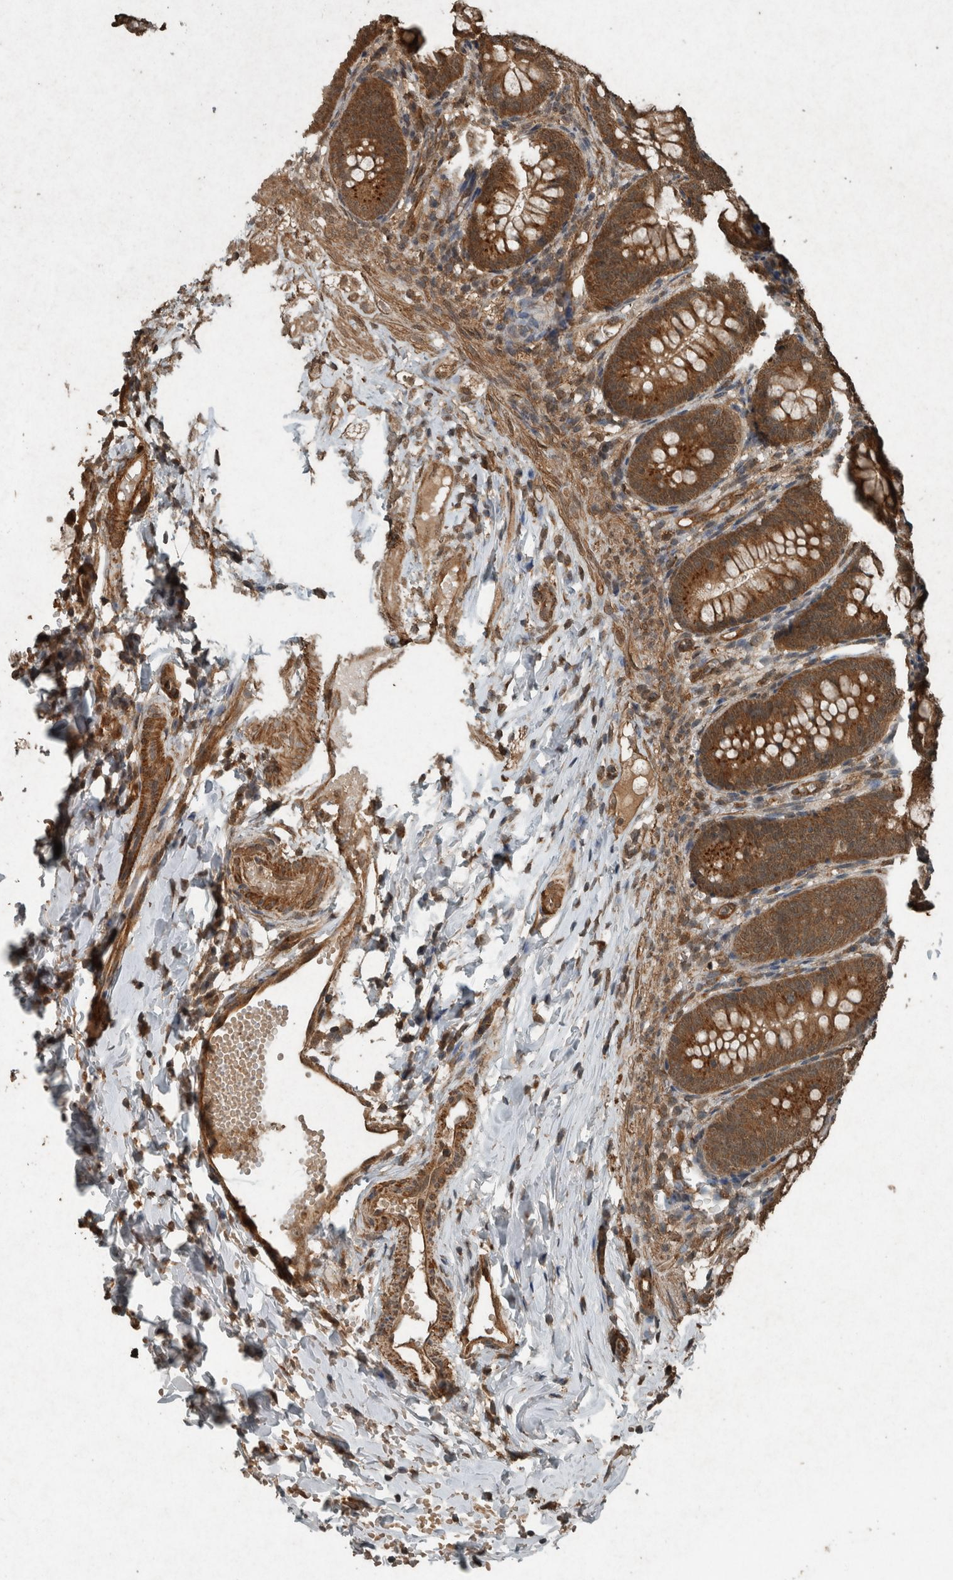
{"staining": {"intensity": "moderate", "quantity": ">75%", "location": "cytoplasmic/membranous"}, "tissue": "appendix", "cell_type": "Glandular cells", "image_type": "normal", "snomed": [{"axis": "morphology", "description": "Normal tissue, NOS"}, {"axis": "topography", "description": "Appendix"}], "caption": "Immunohistochemical staining of benign appendix shows medium levels of moderate cytoplasmic/membranous expression in about >75% of glandular cells.", "gene": "ARHGEF12", "patient": {"sex": "male", "age": 1}}